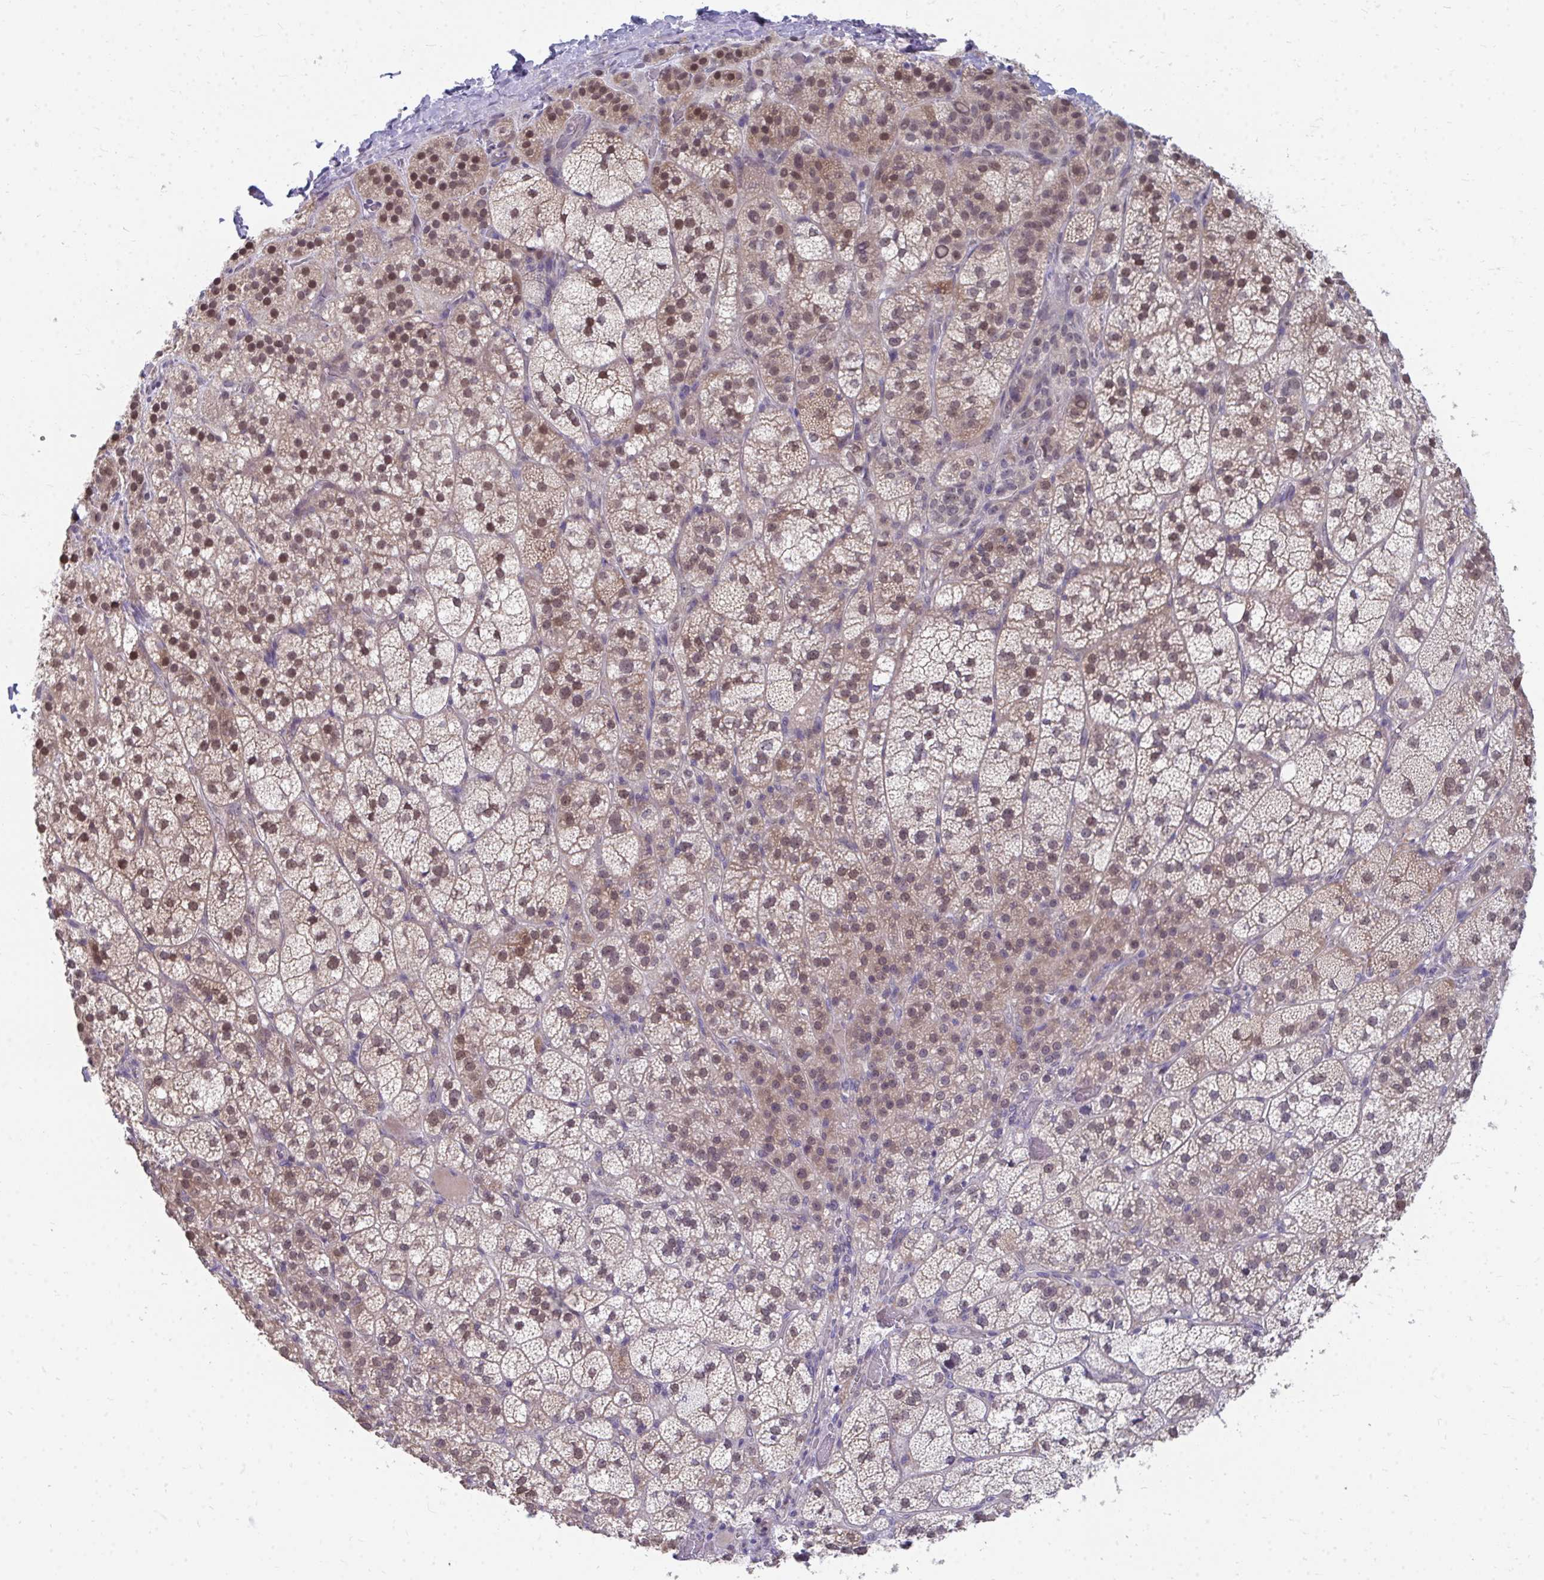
{"staining": {"intensity": "moderate", "quantity": ">75%", "location": "cytoplasmic/membranous,nuclear"}, "tissue": "adrenal gland", "cell_type": "Glandular cells", "image_type": "normal", "snomed": [{"axis": "morphology", "description": "Normal tissue, NOS"}, {"axis": "topography", "description": "Adrenal gland"}], "caption": "Immunohistochemical staining of benign human adrenal gland exhibits medium levels of moderate cytoplasmic/membranous,nuclear staining in approximately >75% of glandular cells. The staining was performed using DAB (3,3'-diaminobenzidine) to visualize the protein expression in brown, while the nuclei were stained in blue with hematoxylin (Magnification: 20x).", "gene": "MROH8", "patient": {"sex": "female", "age": 60}}